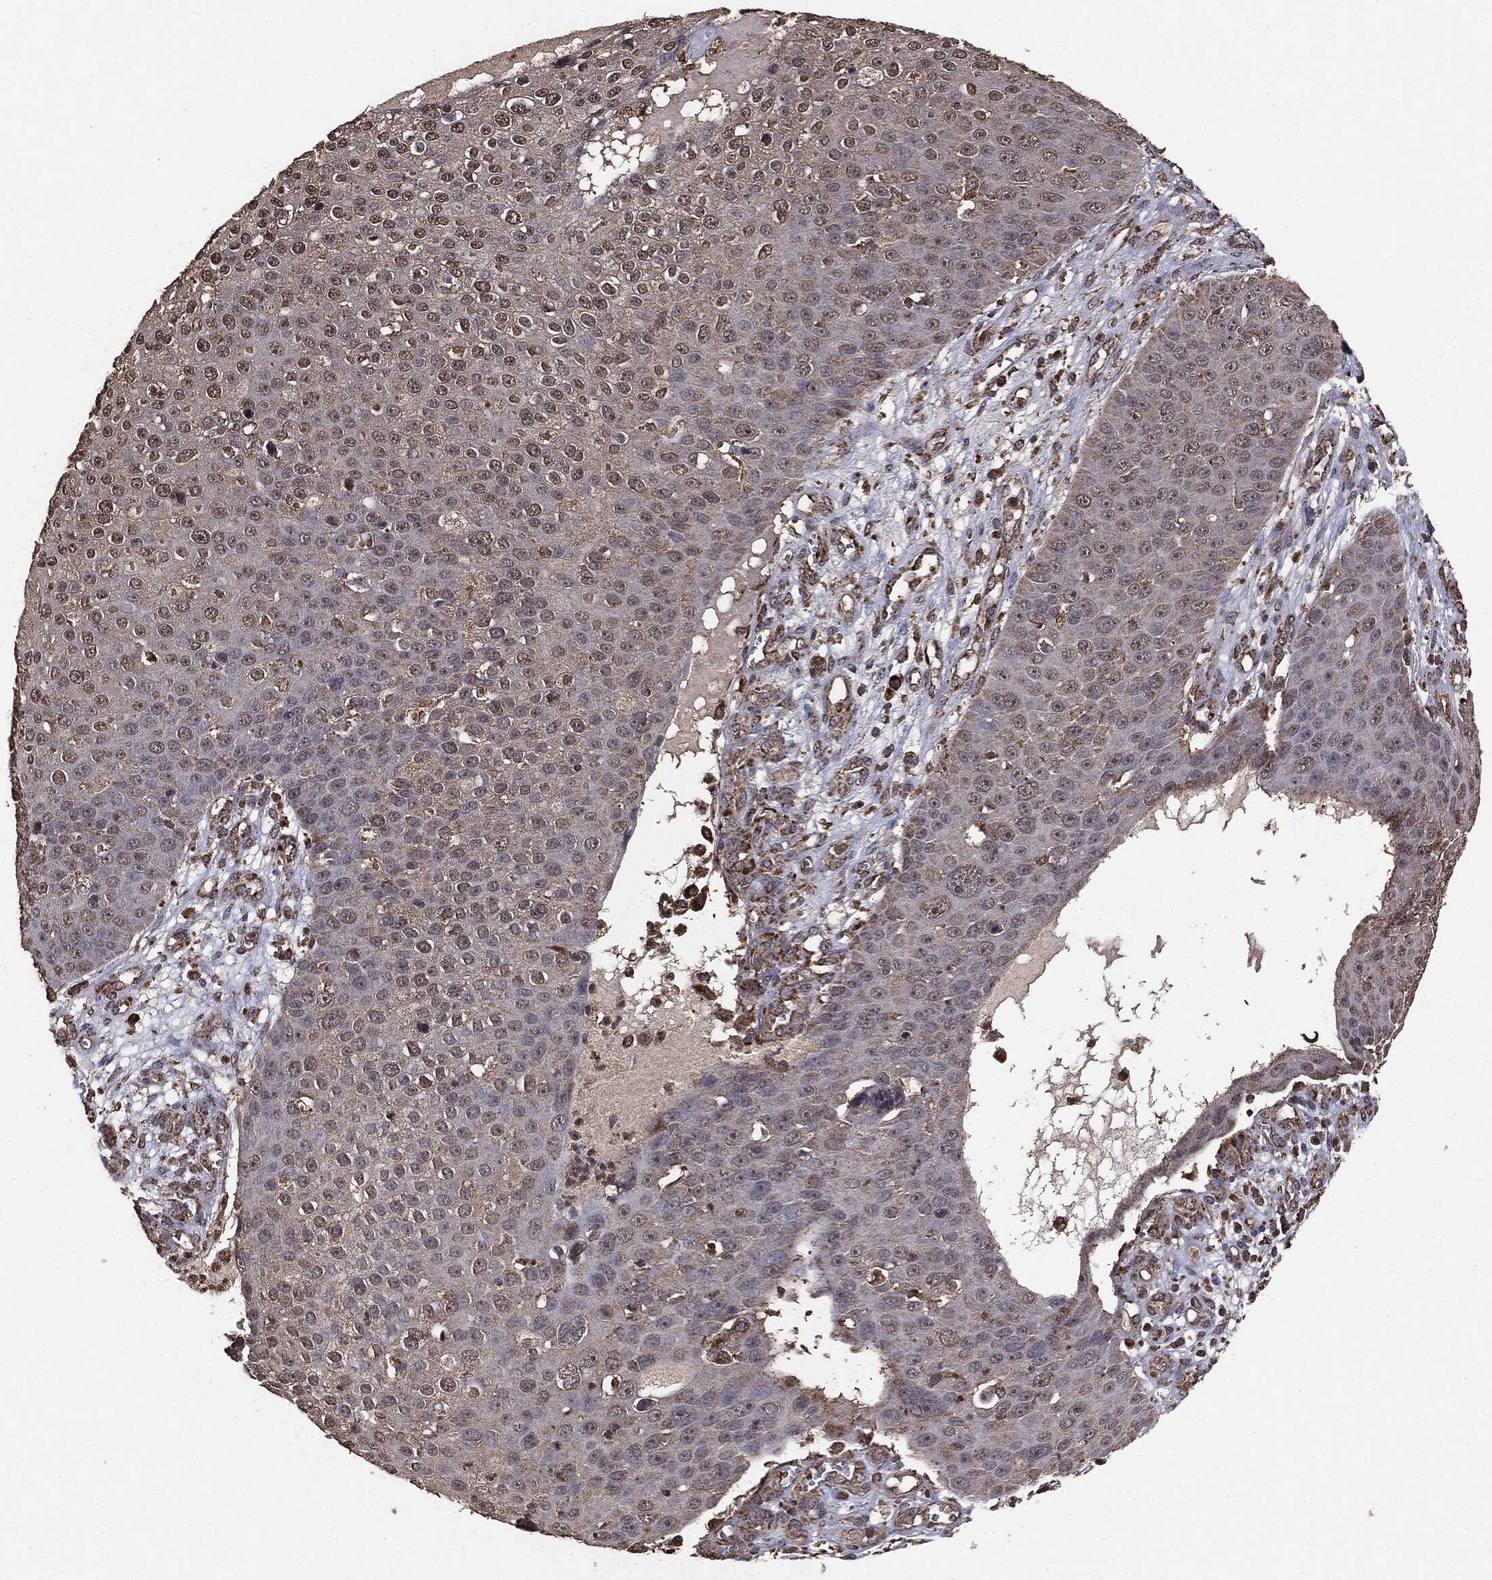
{"staining": {"intensity": "negative", "quantity": "none", "location": "none"}, "tissue": "skin cancer", "cell_type": "Tumor cells", "image_type": "cancer", "snomed": [{"axis": "morphology", "description": "Squamous cell carcinoma, NOS"}, {"axis": "topography", "description": "Skin"}], "caption": "Immunohistochemistry (IHC) photomicrograph of human skin squamous cell carcinoma stained for a protein (brown), which exhibits no positivity in tumor cells.", "gene": "MTOR", "patient": {"sex": "male", "age": 71}}